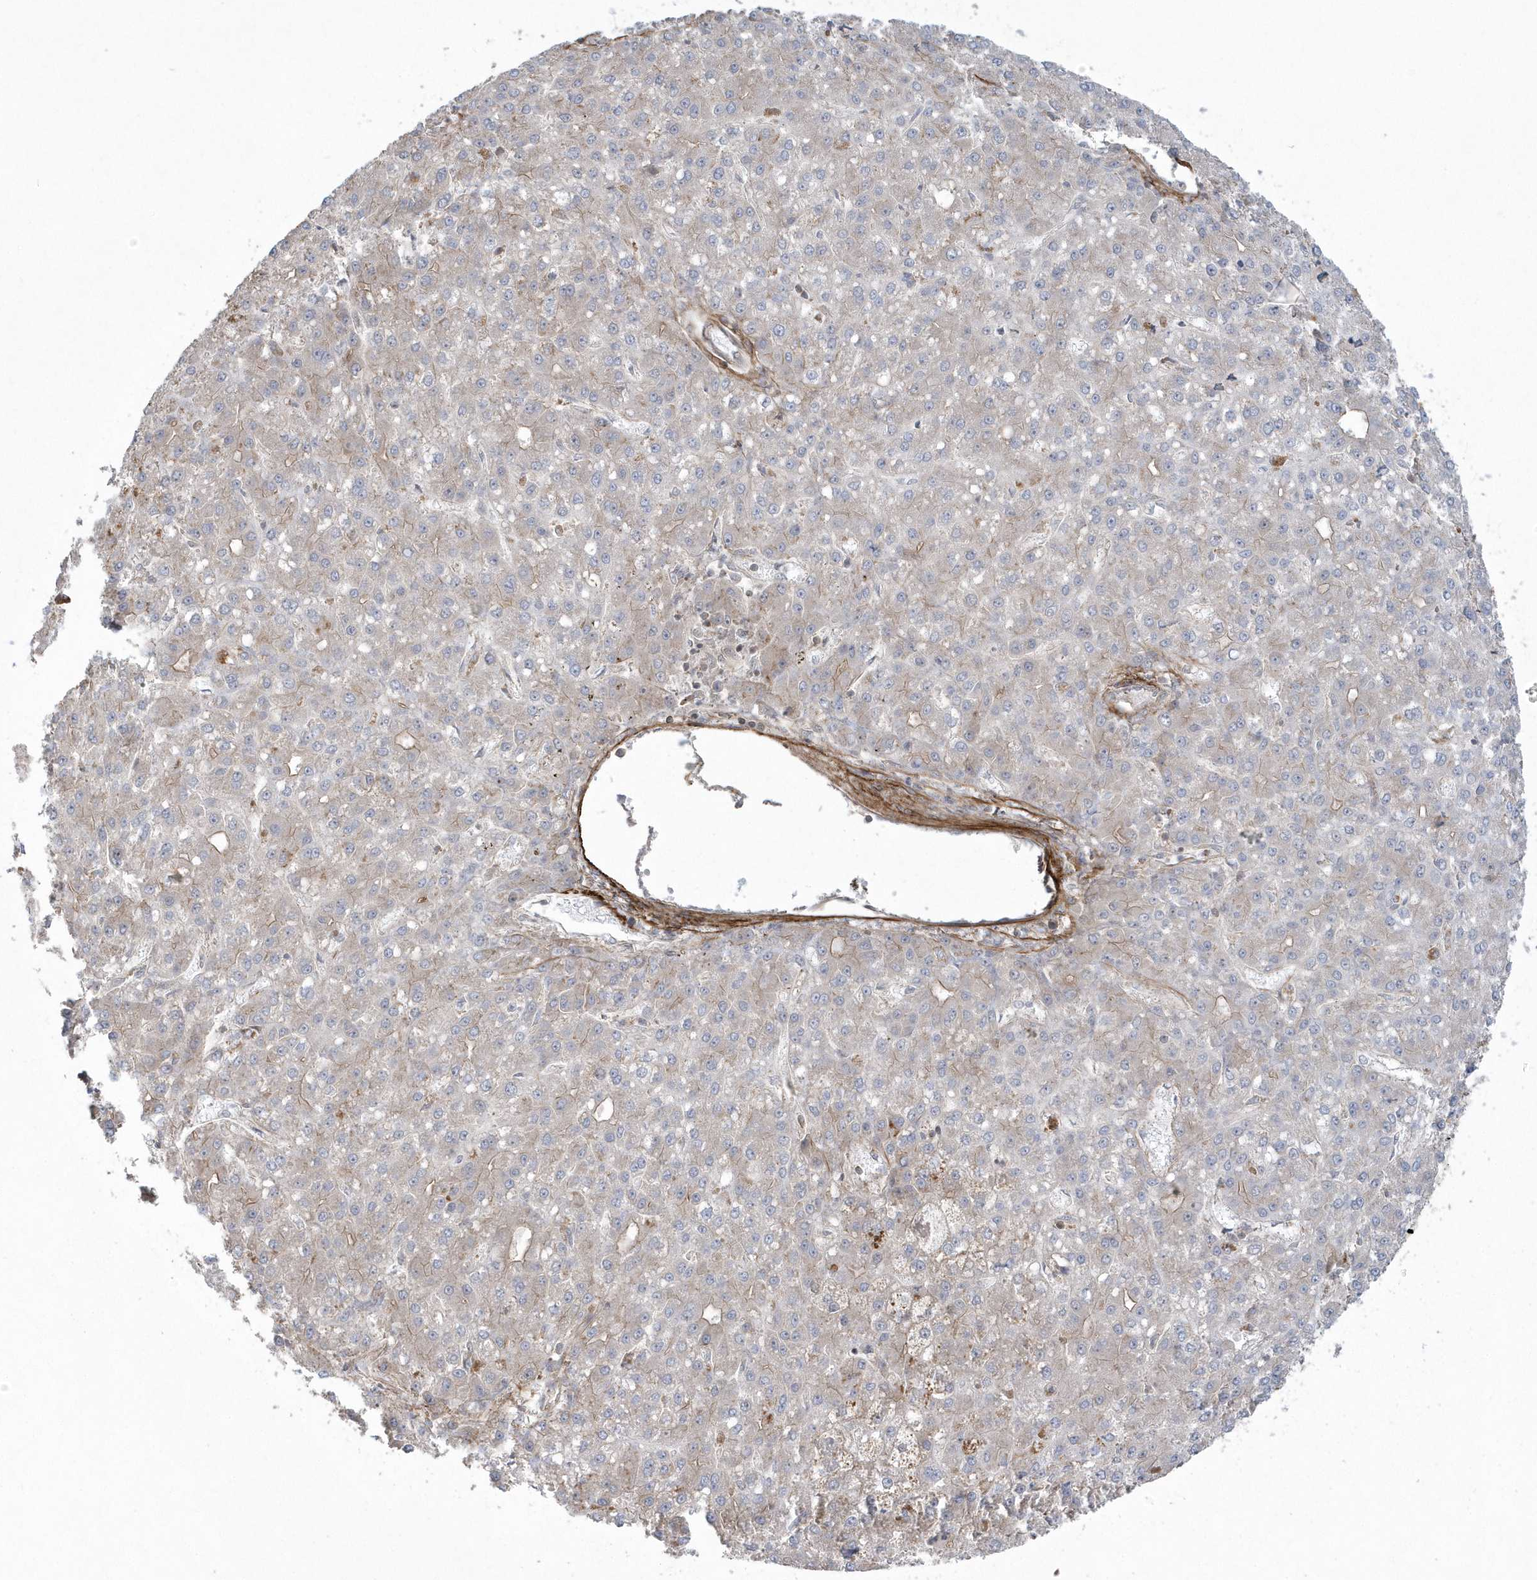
{"staining": {"intensity": "weak", "quantity": "<25%", "location": "cytoplasmic/membranous"}, "tissue": "liver cancer", "cell_type": "Tumor cells", "image_type": "cancer", "snomed": [{"axis": "morphology", "description": "Carcinoma, Hepatocellular, NOS"}, {"axis": "topography", "description": "Liver"}], "caption": "Histopathology image shows no significant protein expression in tumor cells of liver cancer.", "gene": "ARMC8", "patient": {"sex": "male", "age": 67}}